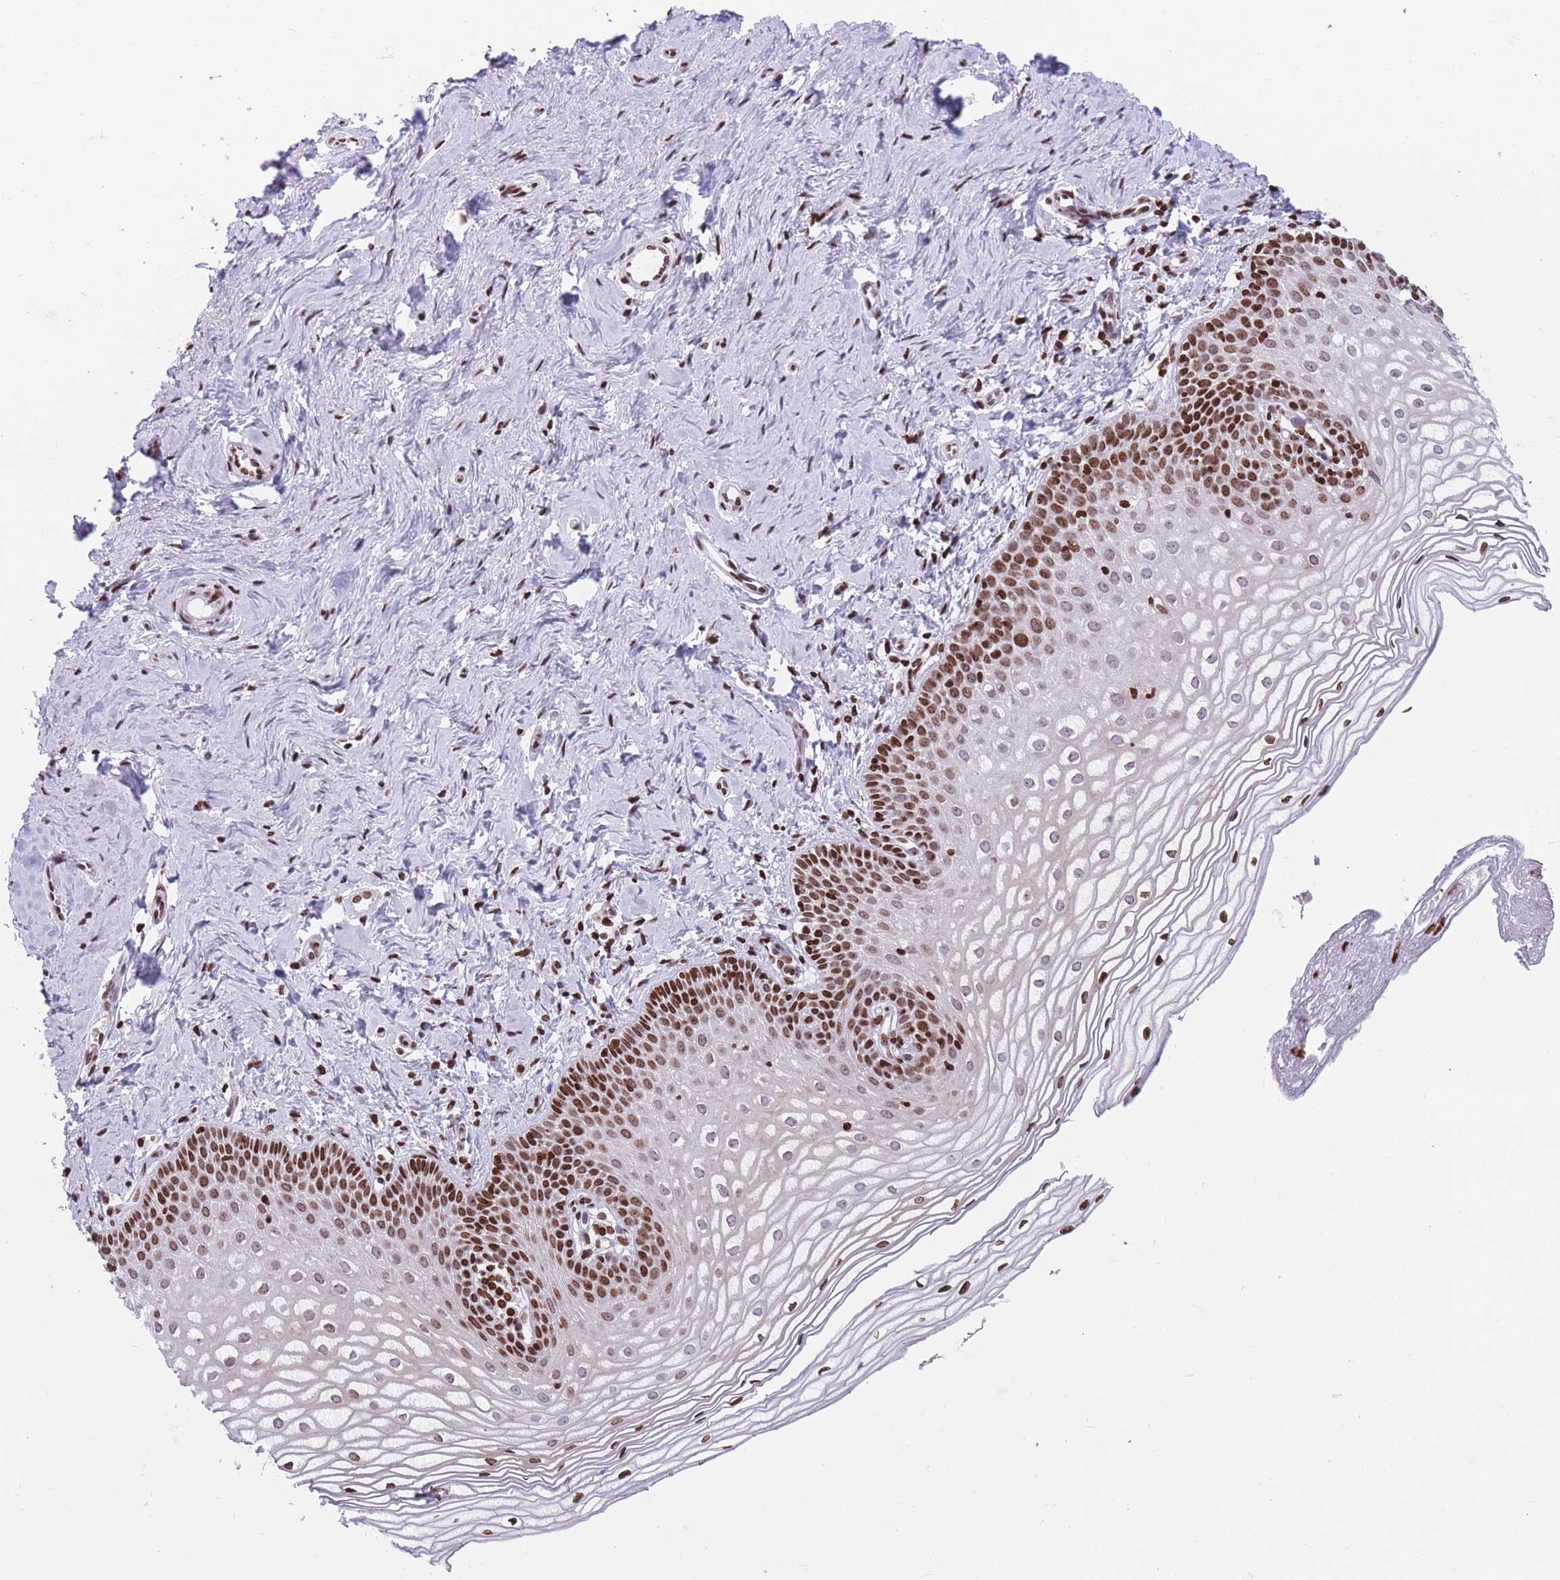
{"staining": {"intensity": "strong", "quantity": ">75%", "location": "nuclear"}, "tissue": "vagina", "cell_type": "Squamous epithelial cells", "image_type": "normal", "snomed": [{"axis": "morphology", "description": "Normal tissue, NOS"}, {"axis": "topography", "description": "Vagina"}], "caption": "This is a photomicrograph of immunohistochemistry staining of benign vagina, which shows strong staining in the nuclear of squamous epithelial cells.", "gene": "AK9", "patient": {"sex": "female", "age": 56}}